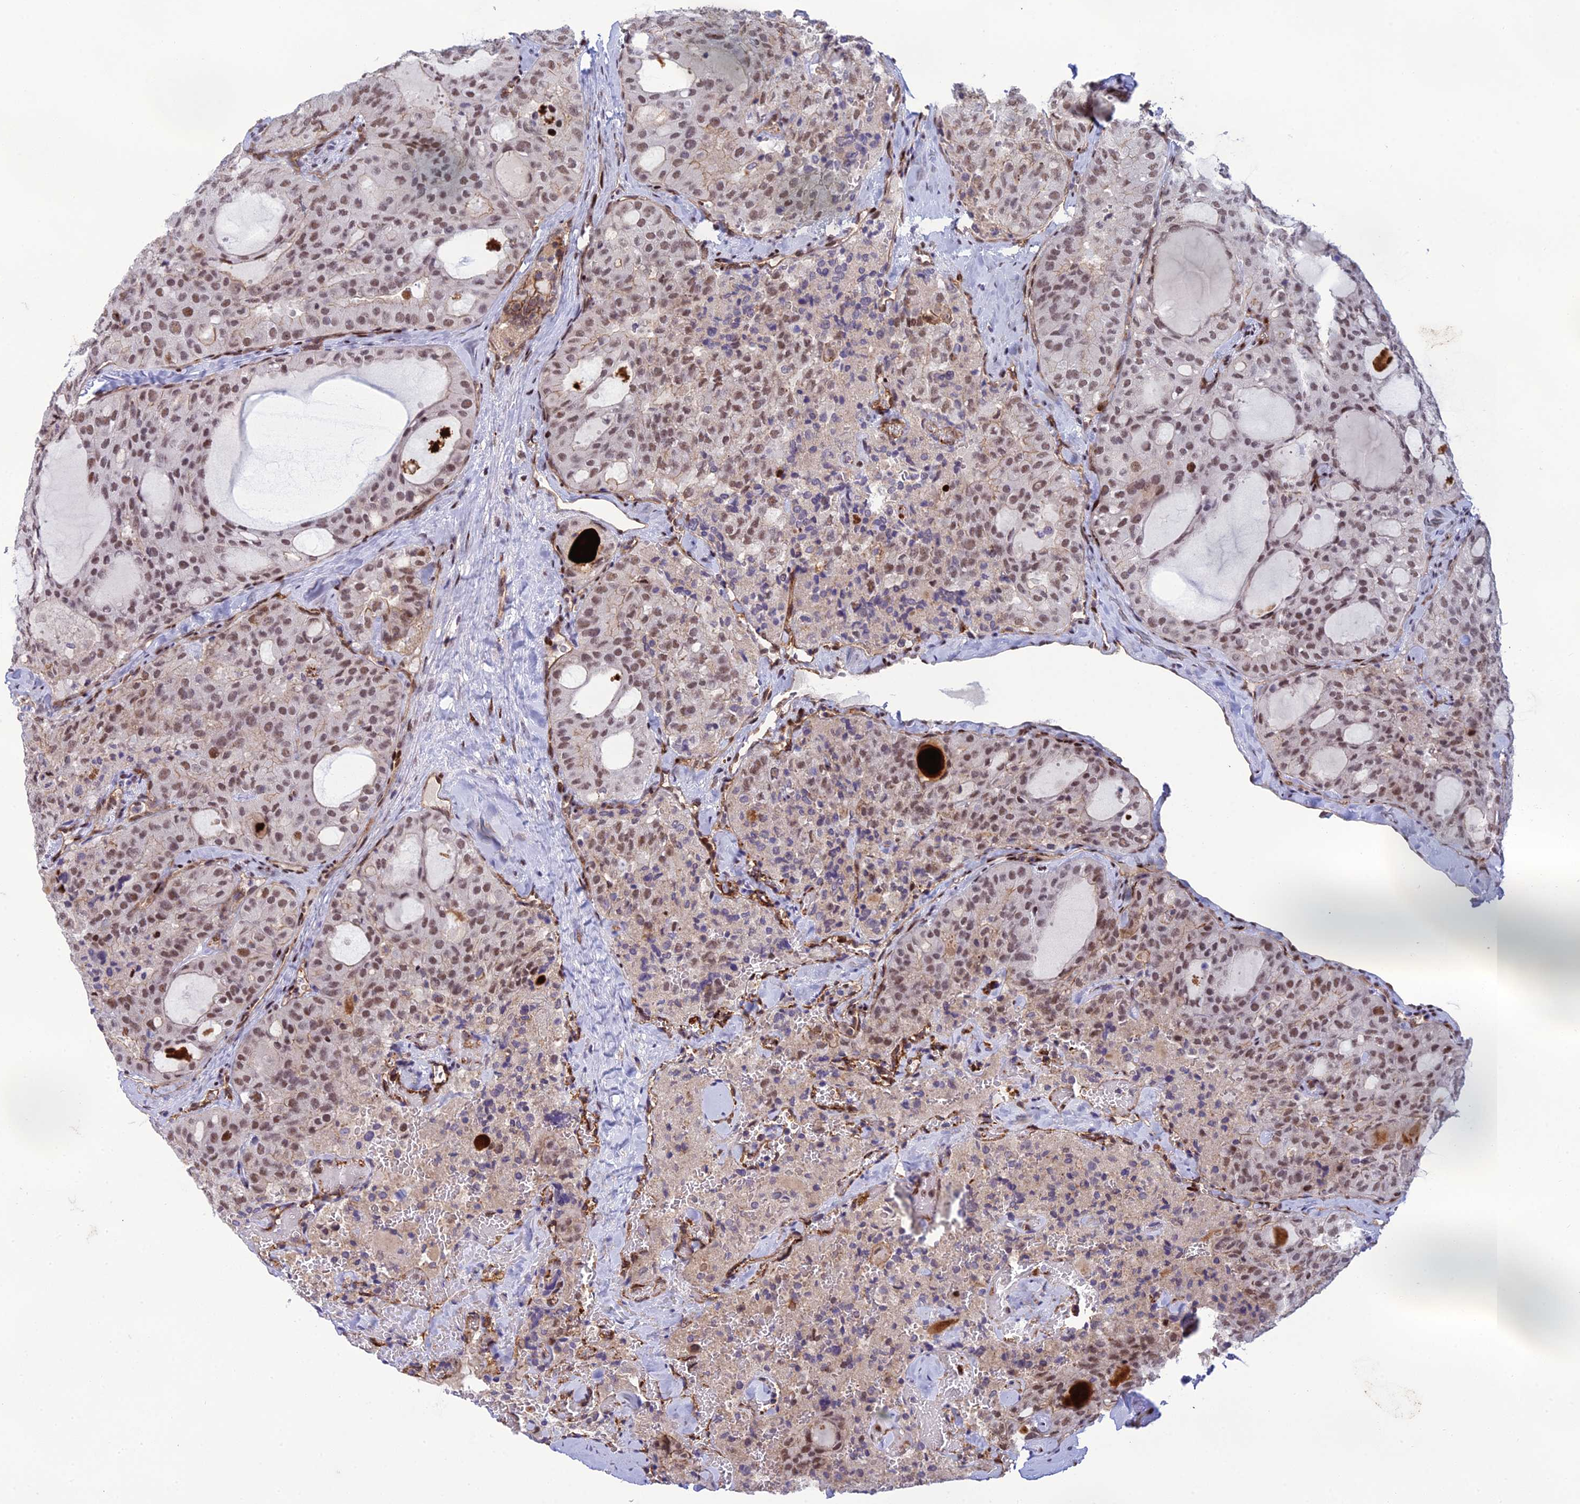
{"staining": {"intensity": "moderate", "quantity": ">75%", "location": "nuclear"}, "tissue": "thyroid cancer", "cell_type": "Tumor cells", "image_type": "cancer", "snomed": [{"axis": "morphology", "description": "Follicular adenoma carcinoma, NOS"}, {"axis": "topography", "description": "Thyroid gland"}], "caption": "The image shows a brown stain indicating the presence of a protein in the nuclear of tumor cells in thyroid cancer.", "gene": "RANBP3", "patient": {"sex": "male", "age": 75}}